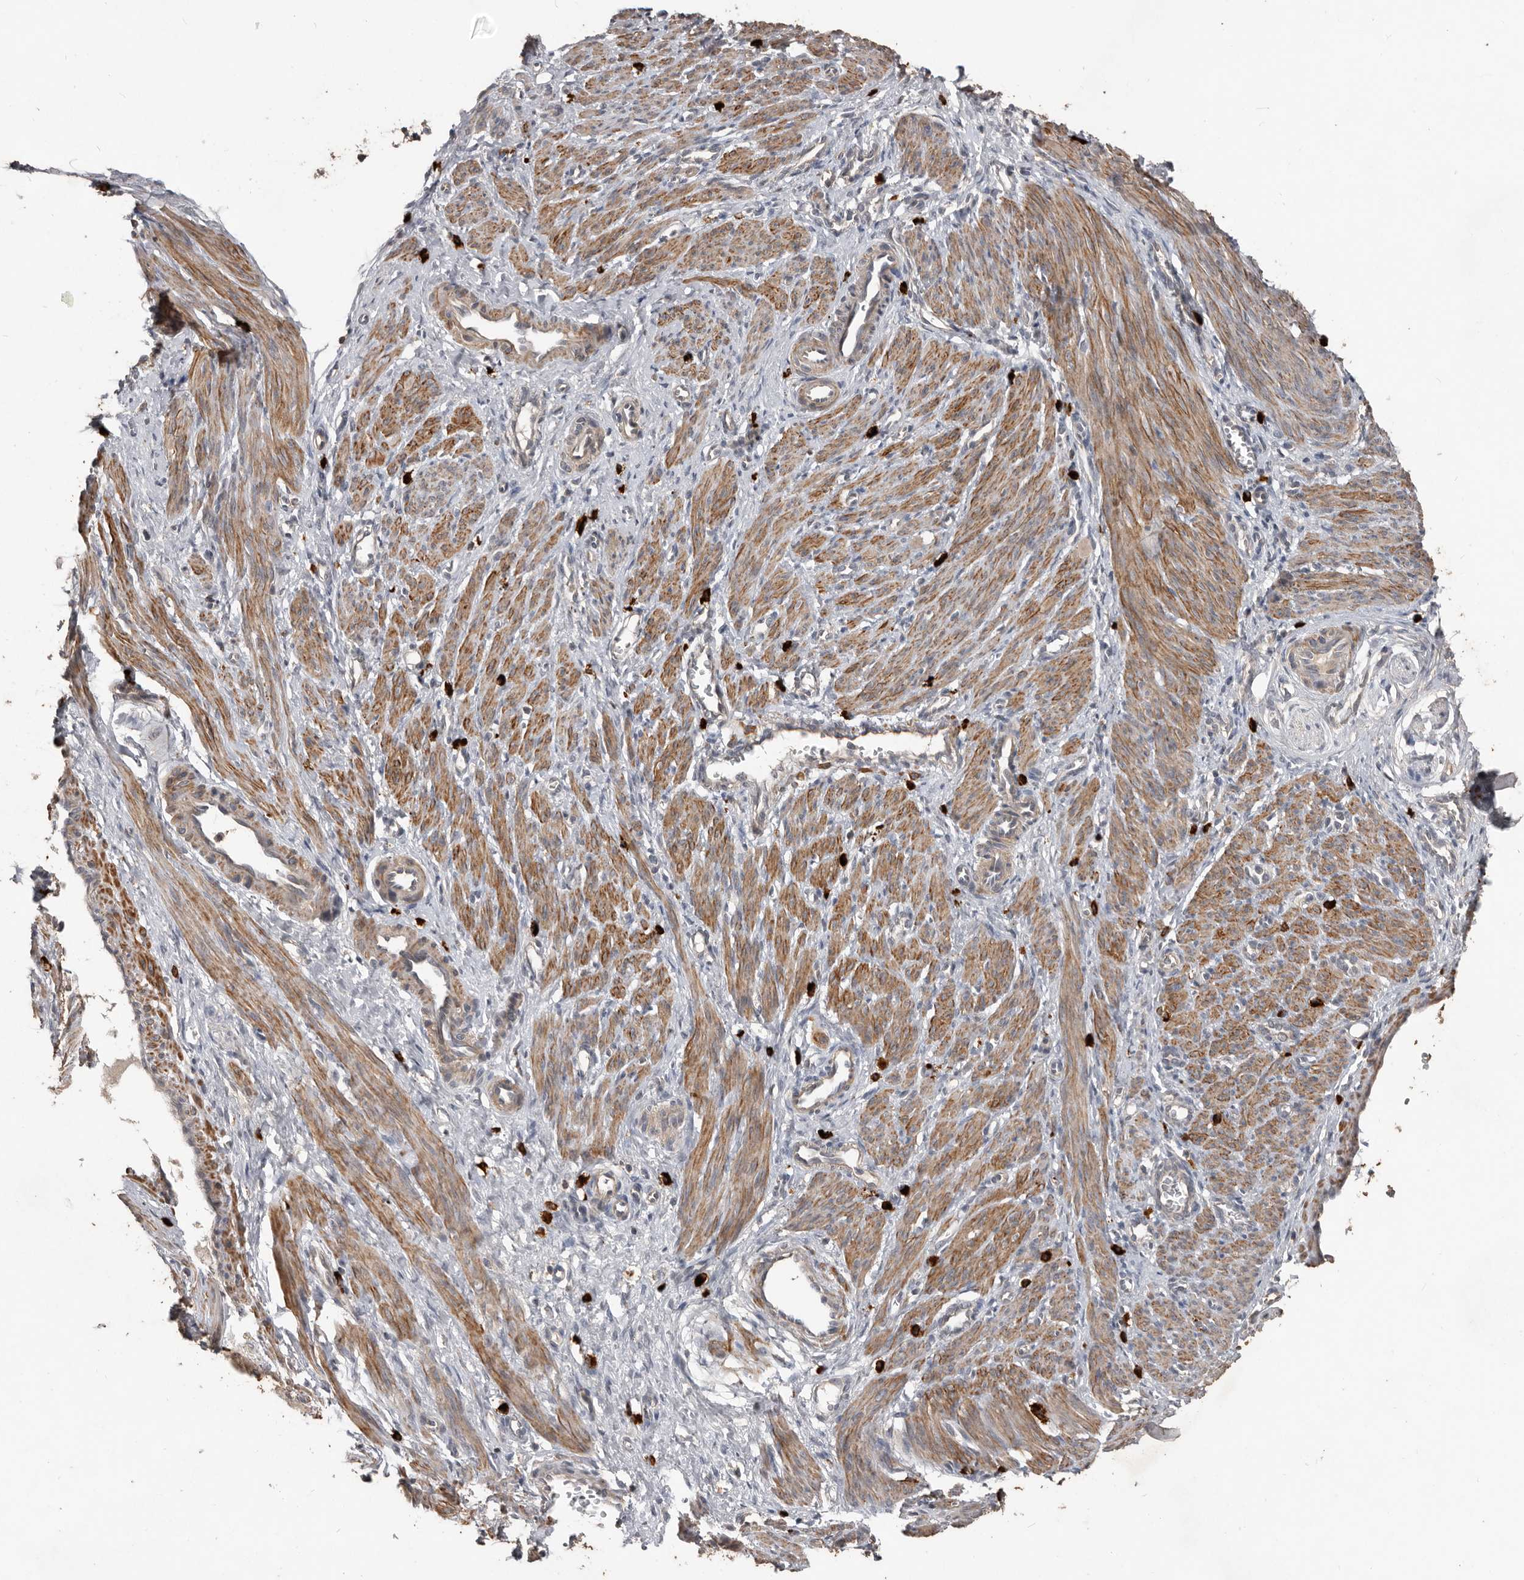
{"staining": {"intensity": "moderate", "quantity": ">75%", "location": "cytoplasmic/membranous"}, "tissue": "smooth muscle", "cell_type": "Smooth muscle cells", "image_type": "normal", "snomed": [{"axis": "morphology", "description": "Normal tissue, NOS"}, {"axis": "topography", "description": "Endometrium"}], "caption": "Benign smooth muscle shows moderate cytoplasmic/membranous expression in approximately >75% of smooth muscle cells.", "gene": "BAMBI", "patient": {"sex": "female", "age": 33}}